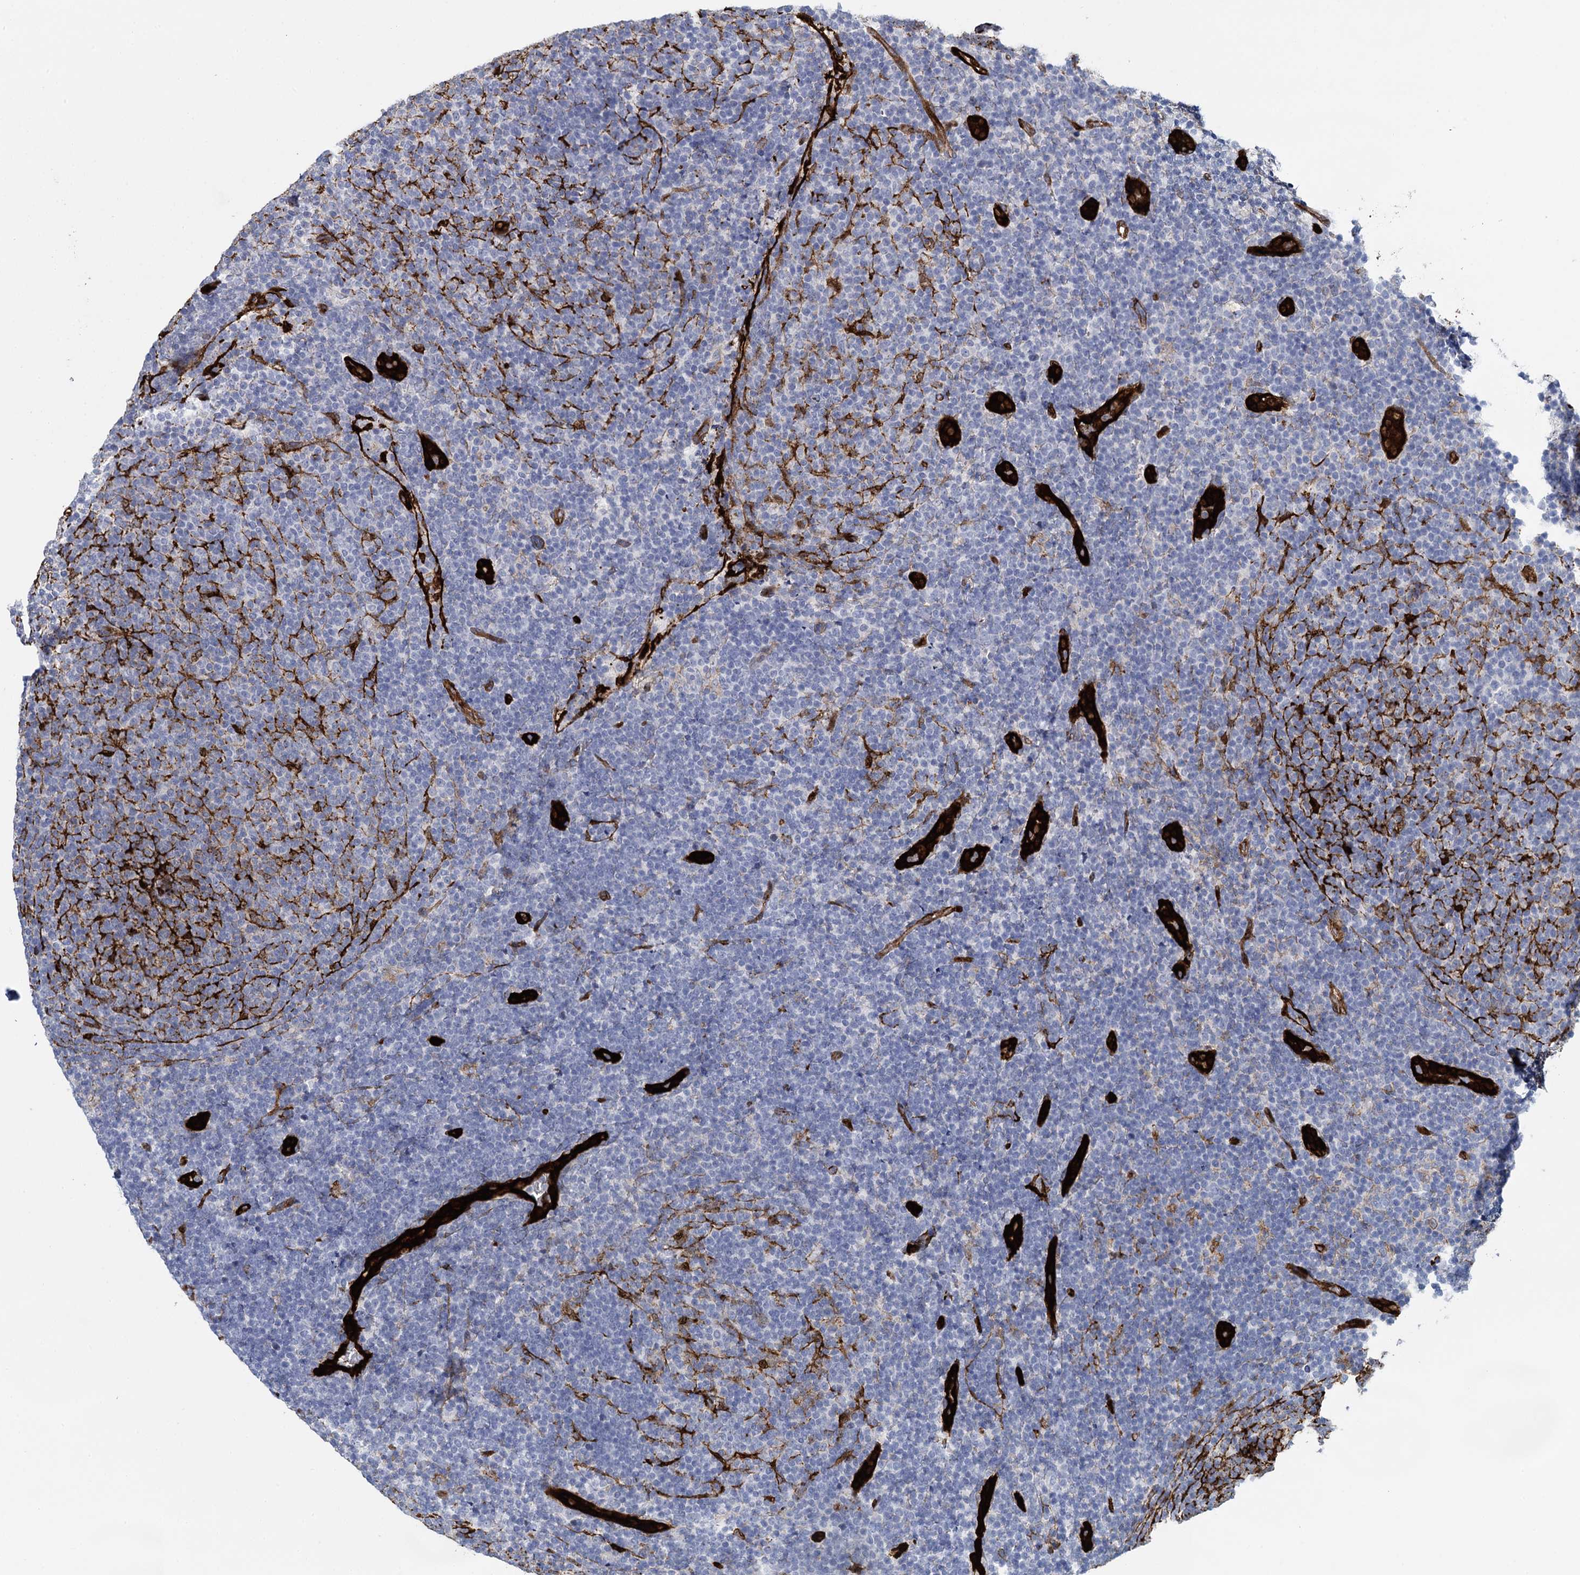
{"staining": {"intensity": "negative", "quantity": "none", "location": "none"}, "tissue": "lymphoma", "cell_type": "Tumor cells", "image_type": "cancer", "snomed": [{"axis": "morphology", "description": "Malignant lymphoma, non-Hodgkin's type, Low grade"}, {"axis": "topography", "description": "Lymph node"}], "caption": "This is a image of IHC staining of low-grade malignant lymphoma, non-Hodgkin's type, which shows no positivity in tumor cells.", "gene": "SNCG", "patient": {"sex": "male", "age": 66}}